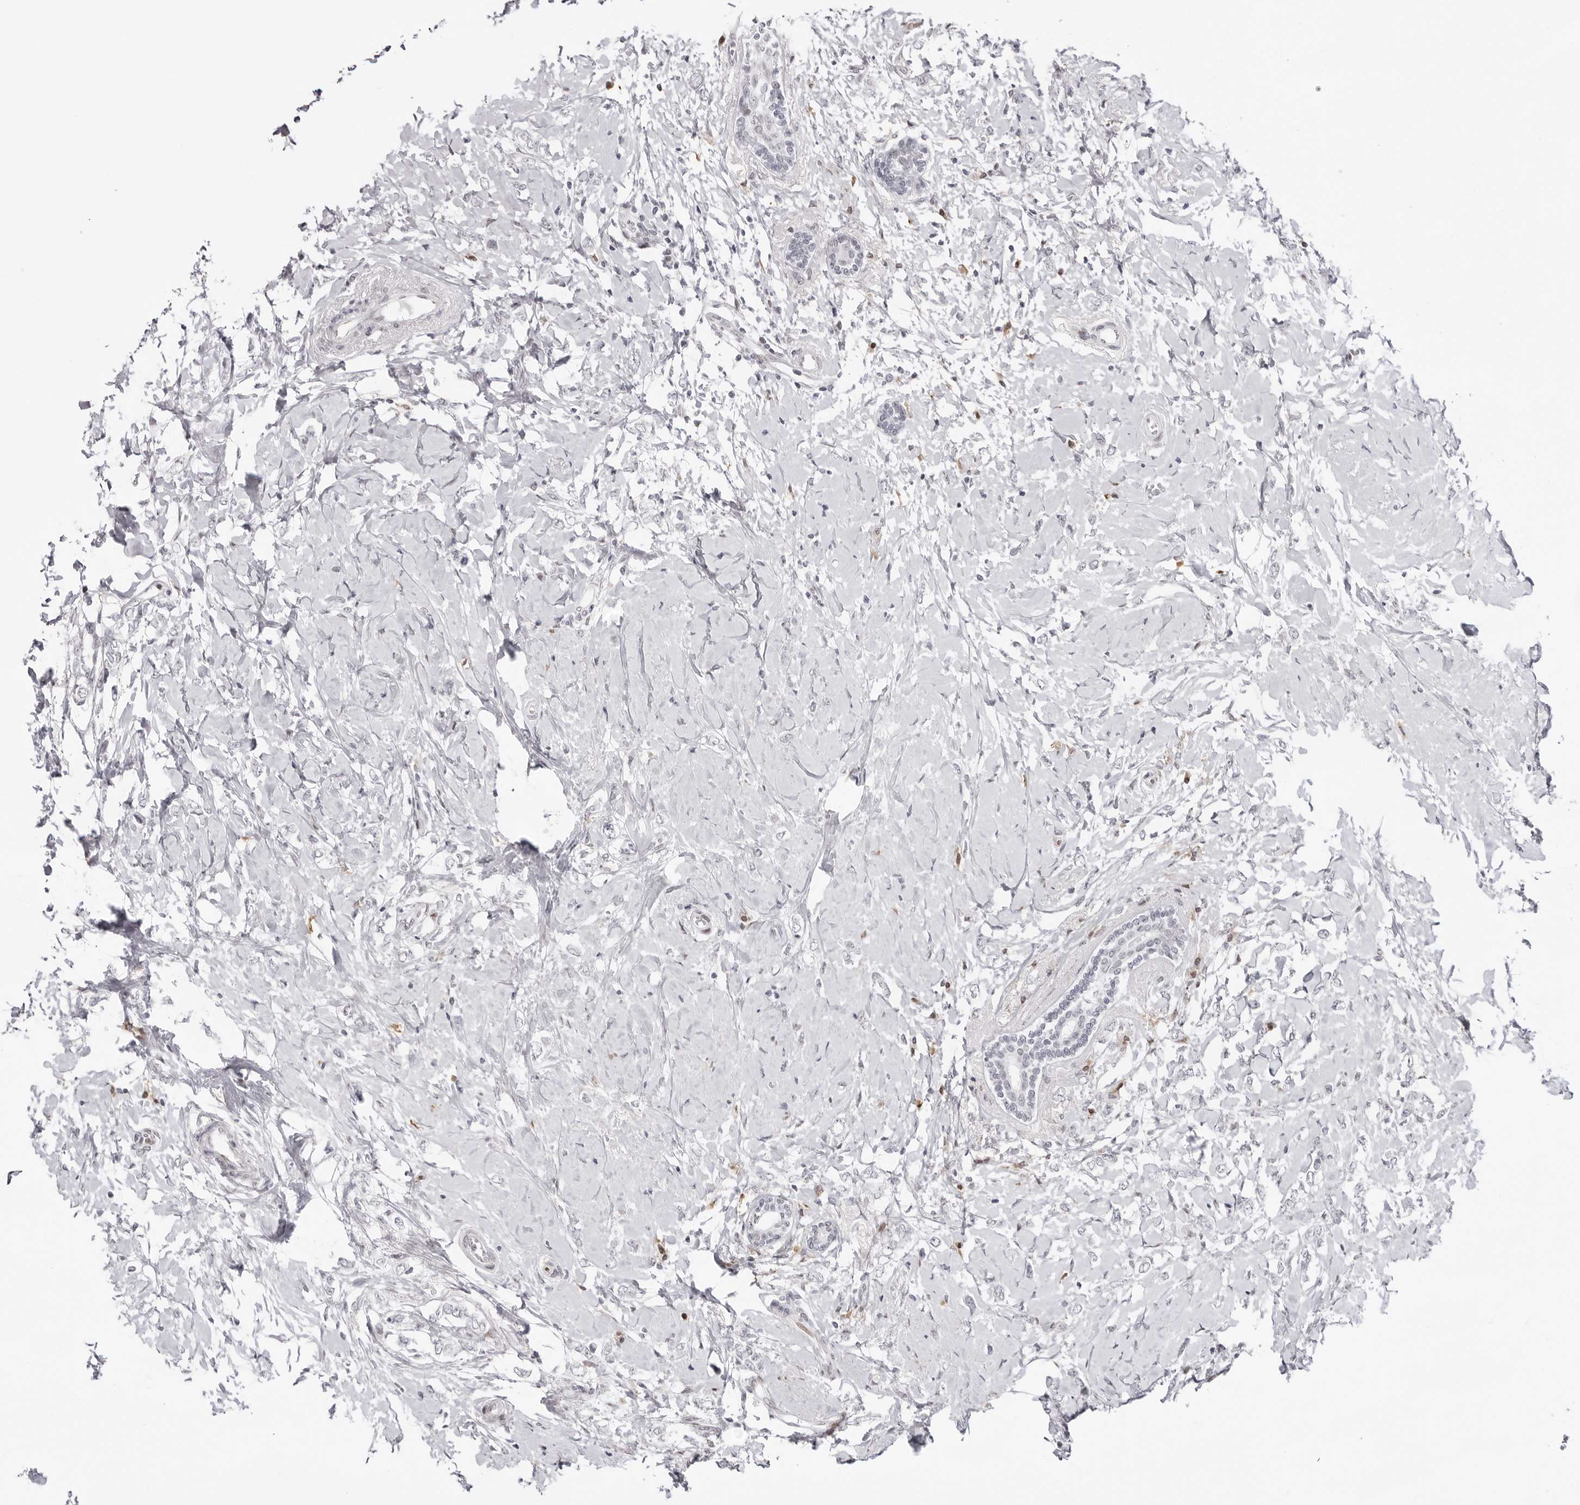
{"staining": {"intensity": "negative", "quantity": "none", "location": "none"}, "tissue": "breast cancer", "cell_type": "Tumor cells", "image_type": "cancer", "snomed": [{"axis": "morphology", "description": "Normal tissue, NOS"}, {"axis": "morphology", "description": "Lobular carcinoma"}, {"axis": "topography", "description": "Breast"}], "caption": "Breast lobular carcinoma stained for a protein using immunohistochemistry displays no positivity tumor cells.", "gene": "NTPCR", "patient": {"sex": "female", "age": 47}}